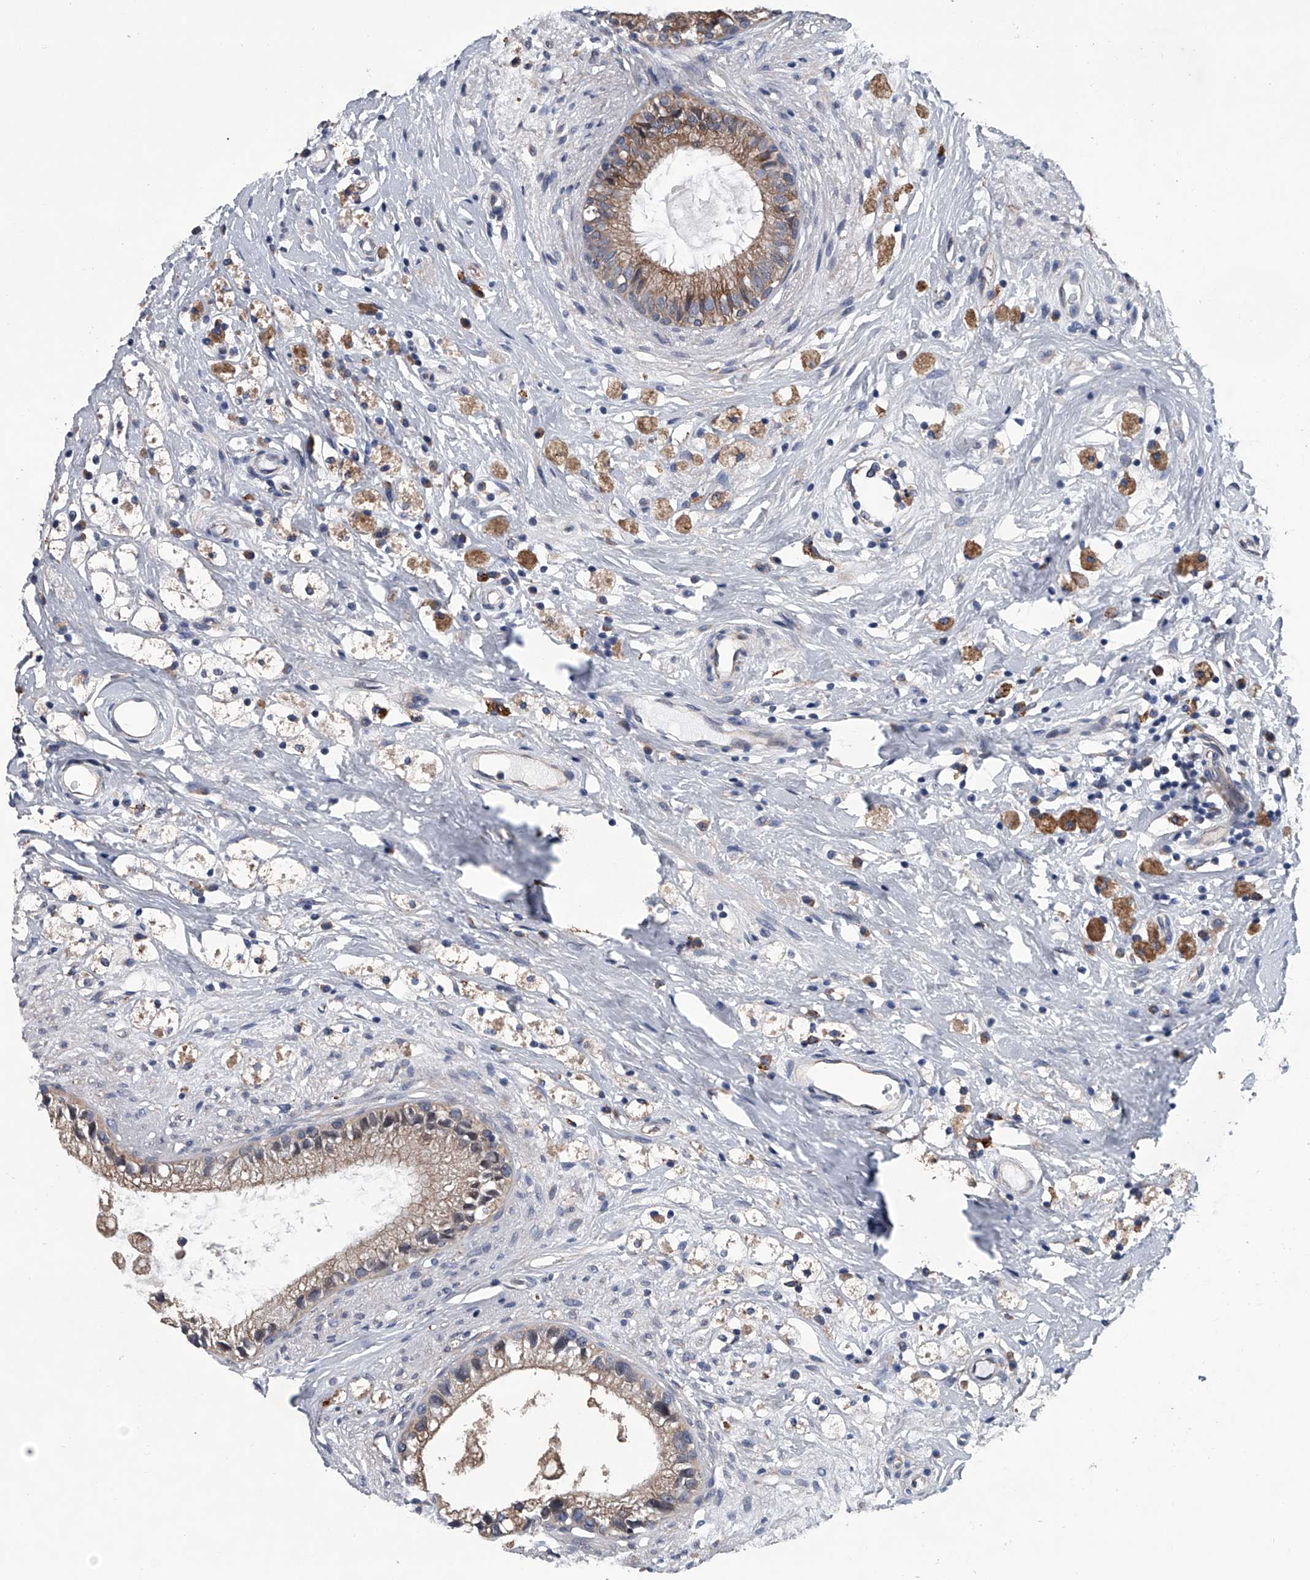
{"staining": {"intensity": "weak", "quantity": ">75%", "location": "cytoplasmic/membranous"}, "tissue": "epididymis", "cell_type": "Glandular cells", "image_type": "normal", "snomed": [{"axis": "morphology", "description": "Normal tissue, NOS"}, {"axis": "topography", "description": "Epididymis"}], "caption": "Normal epididymis demonstrates weak cytoplasmic/membranous positivity in approximately >75% of glandular cells, visualized by immunohistochemistry.", "gene": "ABCG1", "patient": {"sex": "male", "age": 80}}